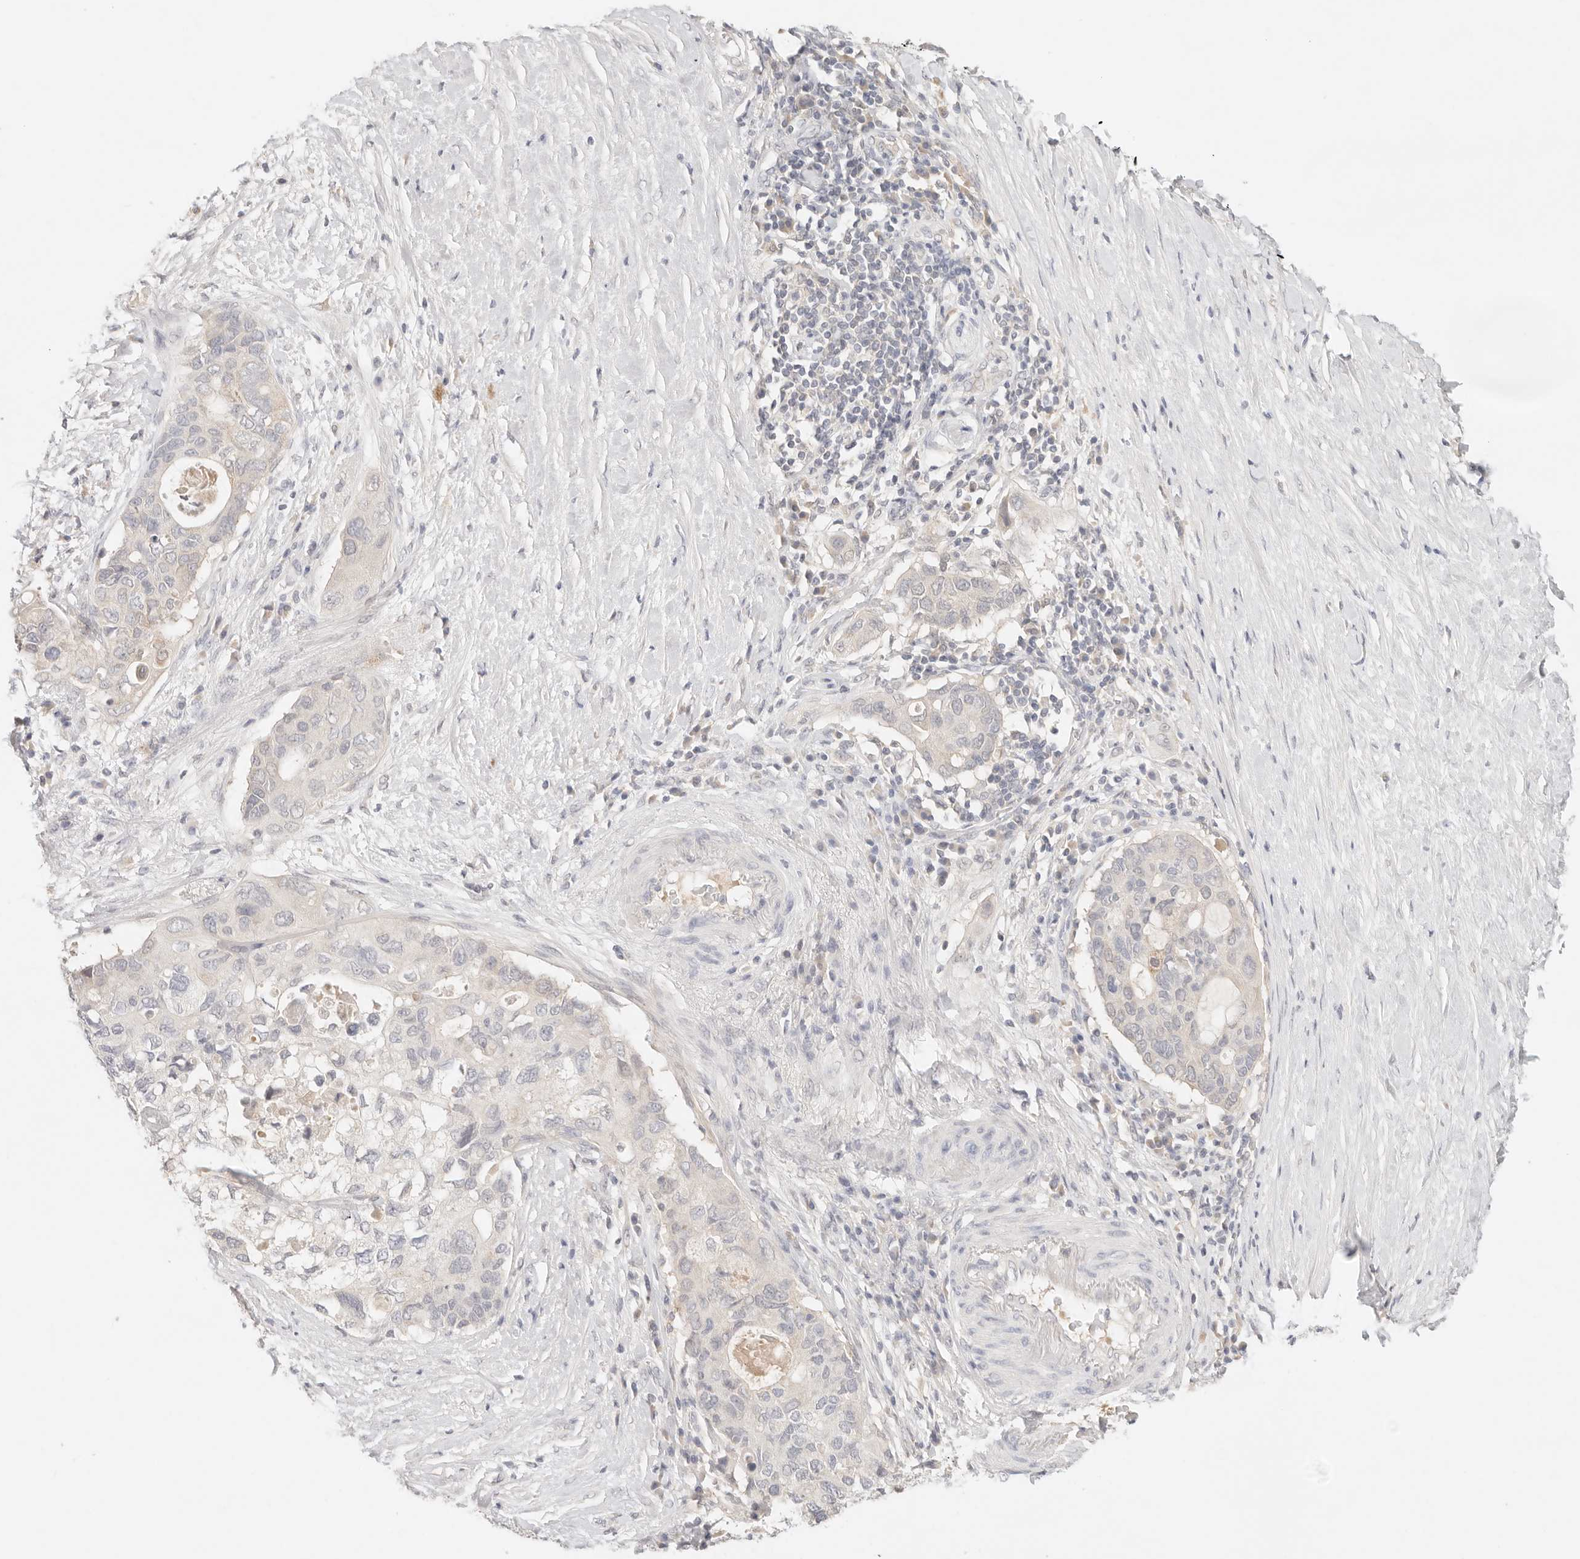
{"staining": {"intensity": "negative", "quantity": "none", "location": "none"}, "tissue": "pancreatic cancer", "cell_type": "Tumor cells", "image_type": "cancer", "snomed": [{"axis": "morphology", "description": "Adenocarcinoma, NOS"}, {"axis": "topography", "description": "Pancreas"}], "caption": "Immunohistochemical staining of human pancreatic cancer shows no significant expression in tumor cells.", "gene": "SPHK1", "patient": {"sex": "female", "age": 56}}